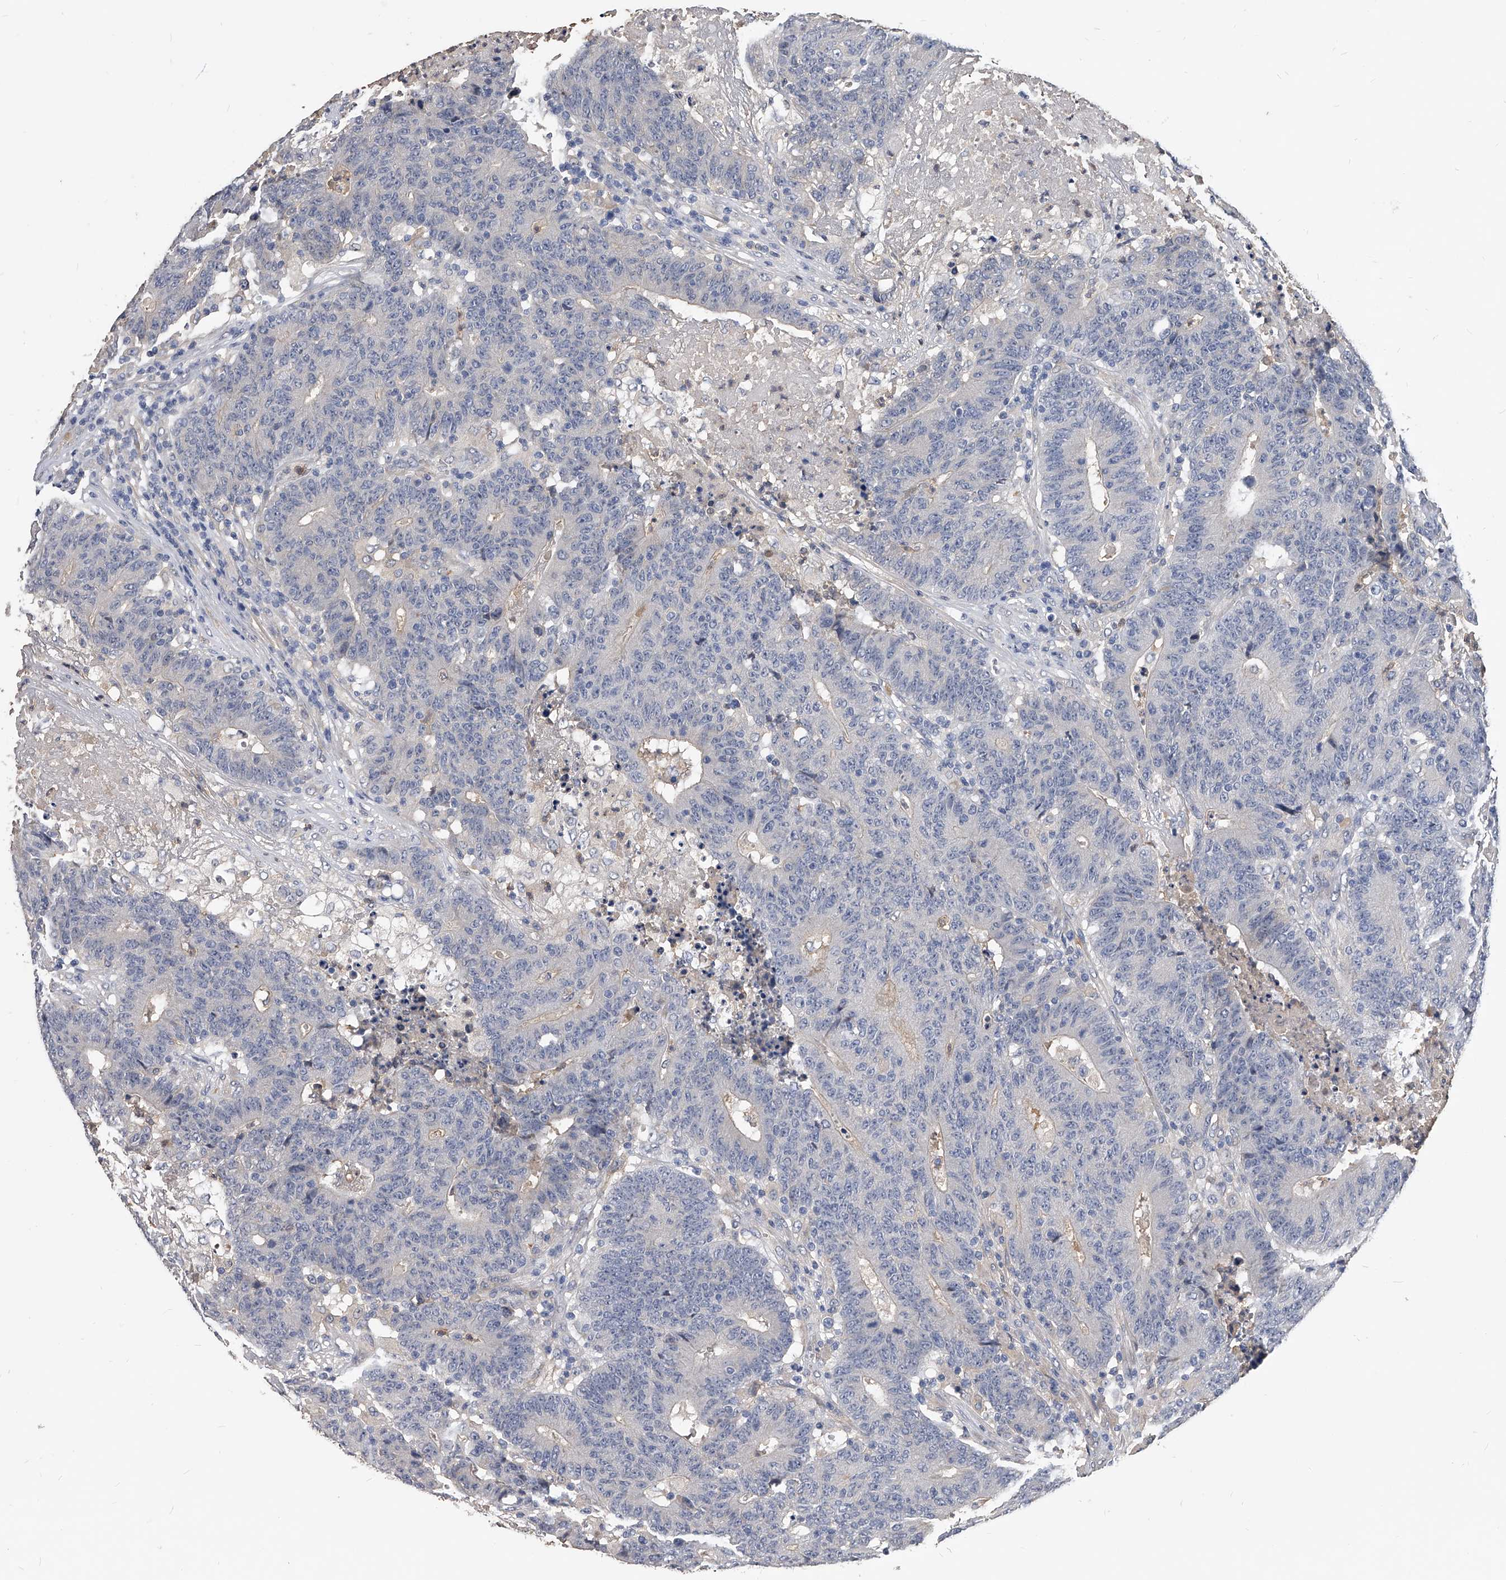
{"staining": {"intensity": "negative", "quantity": "none", "location": "none"}, "tissue": "colorectal cancer", "cell_type": "Tumor cells", "image_type": "cancer", "snomed": [{"axis": "morphology", "description": "Normal tissue, NOS"}, {"axis": "morphology", "description": "Adenocarcinoma, NOS"}, {"axis": "topography", "description": "Colon"}], "caption": "Immunohistochemical staining of colorectal cancer demonstrates no significant expression in tumor cells.", "gene": "HOMER3", "patient": {"sex": "female", "age": 75}}